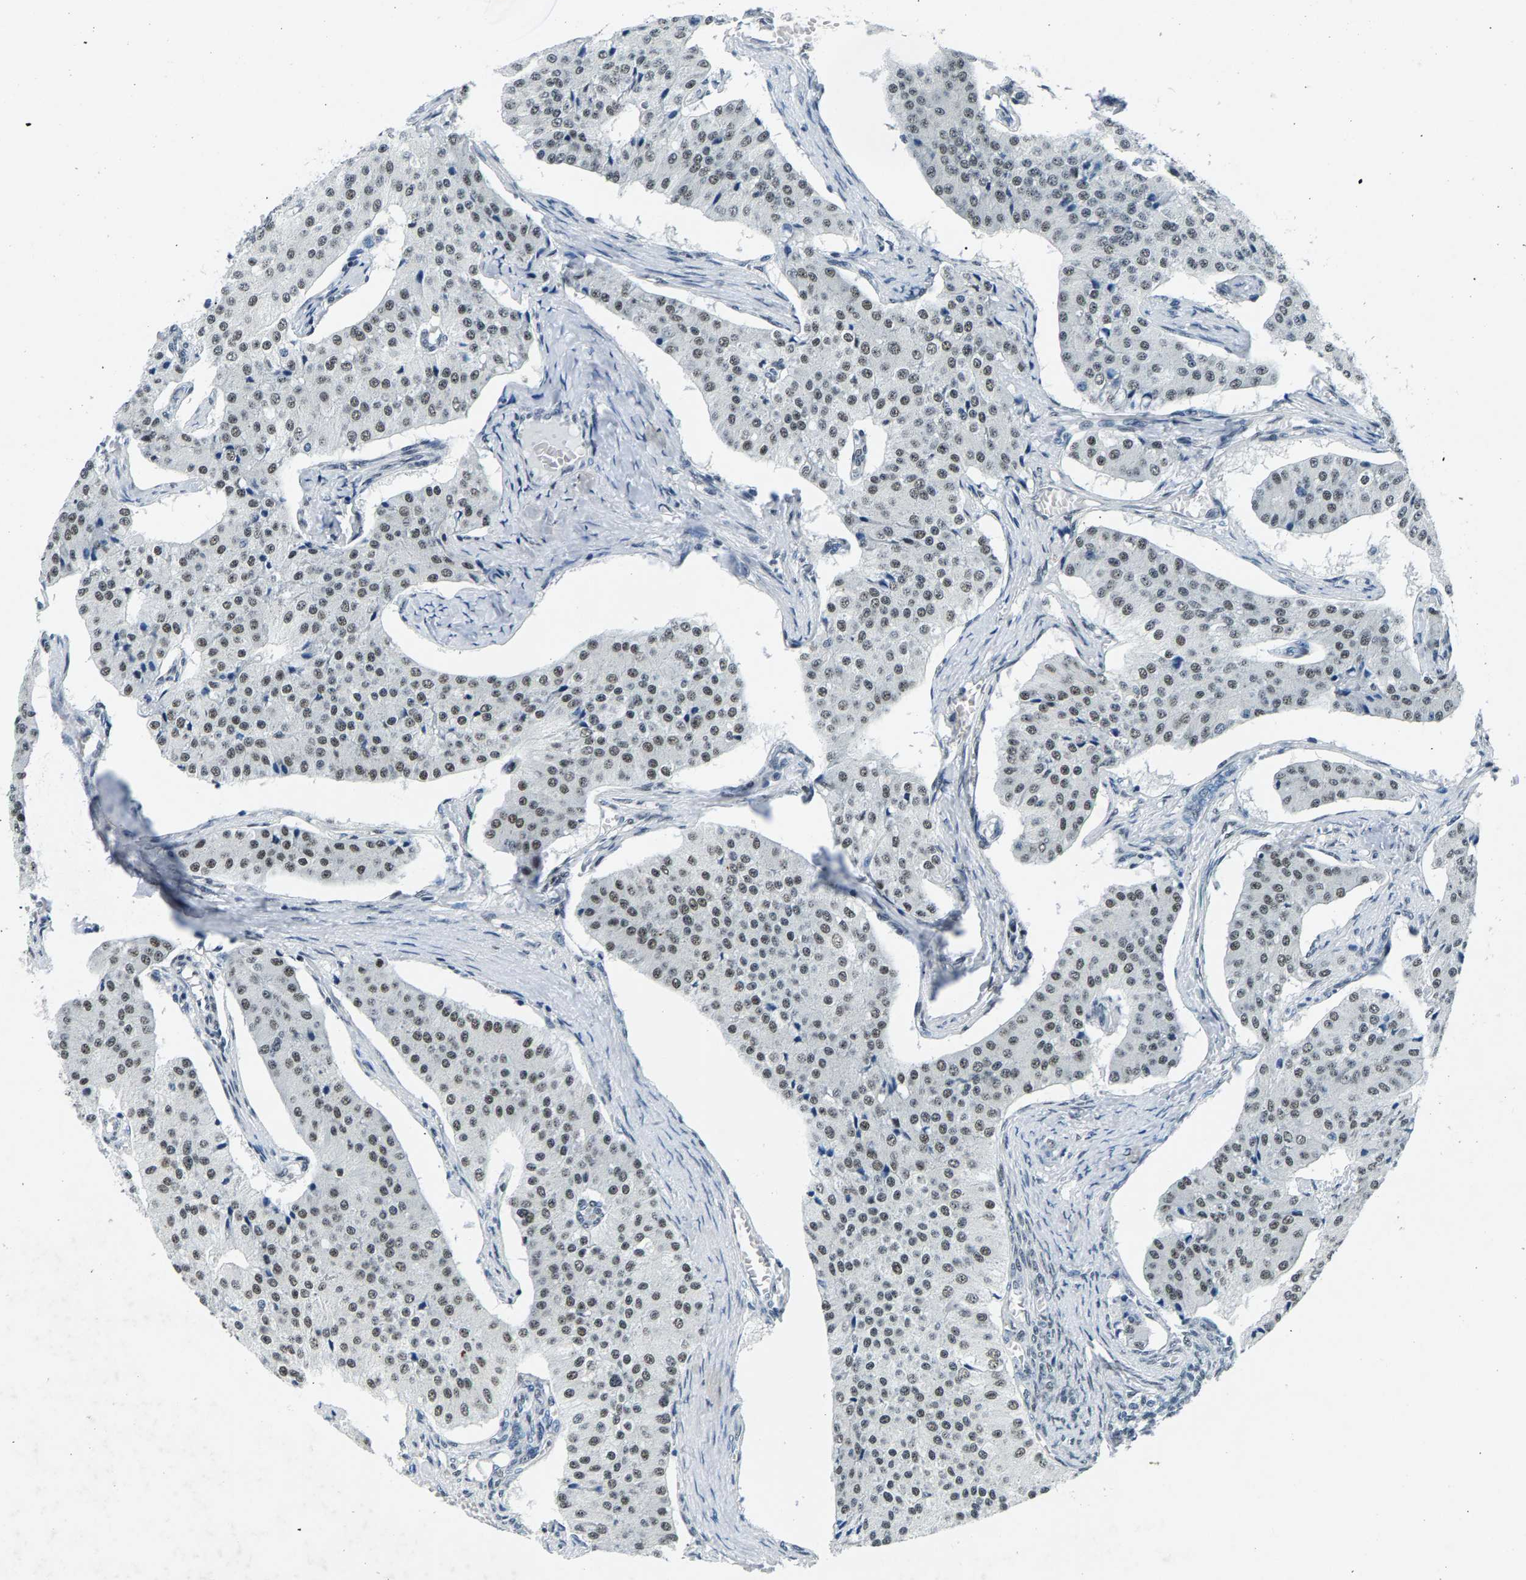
{"staining": {"intensity": "weak", "quantity": ">75%", "location": "nuclear"}, "tissue": "carcinoid", "cell_type": "Tumor cells", "image_type": "cancer", "snomed": [{"axis": "morphology", "description": "Carcinoid, malignant, NOS"}, {"axis": "topography", "description": "Colon"}], "caption": "The image demonstrates staining of carcinoid, revealing weak nuclear protein staining (brown color) within tumor cells.", "gene": "ATF2", "patient": {"sex": "female", "age": 52}}